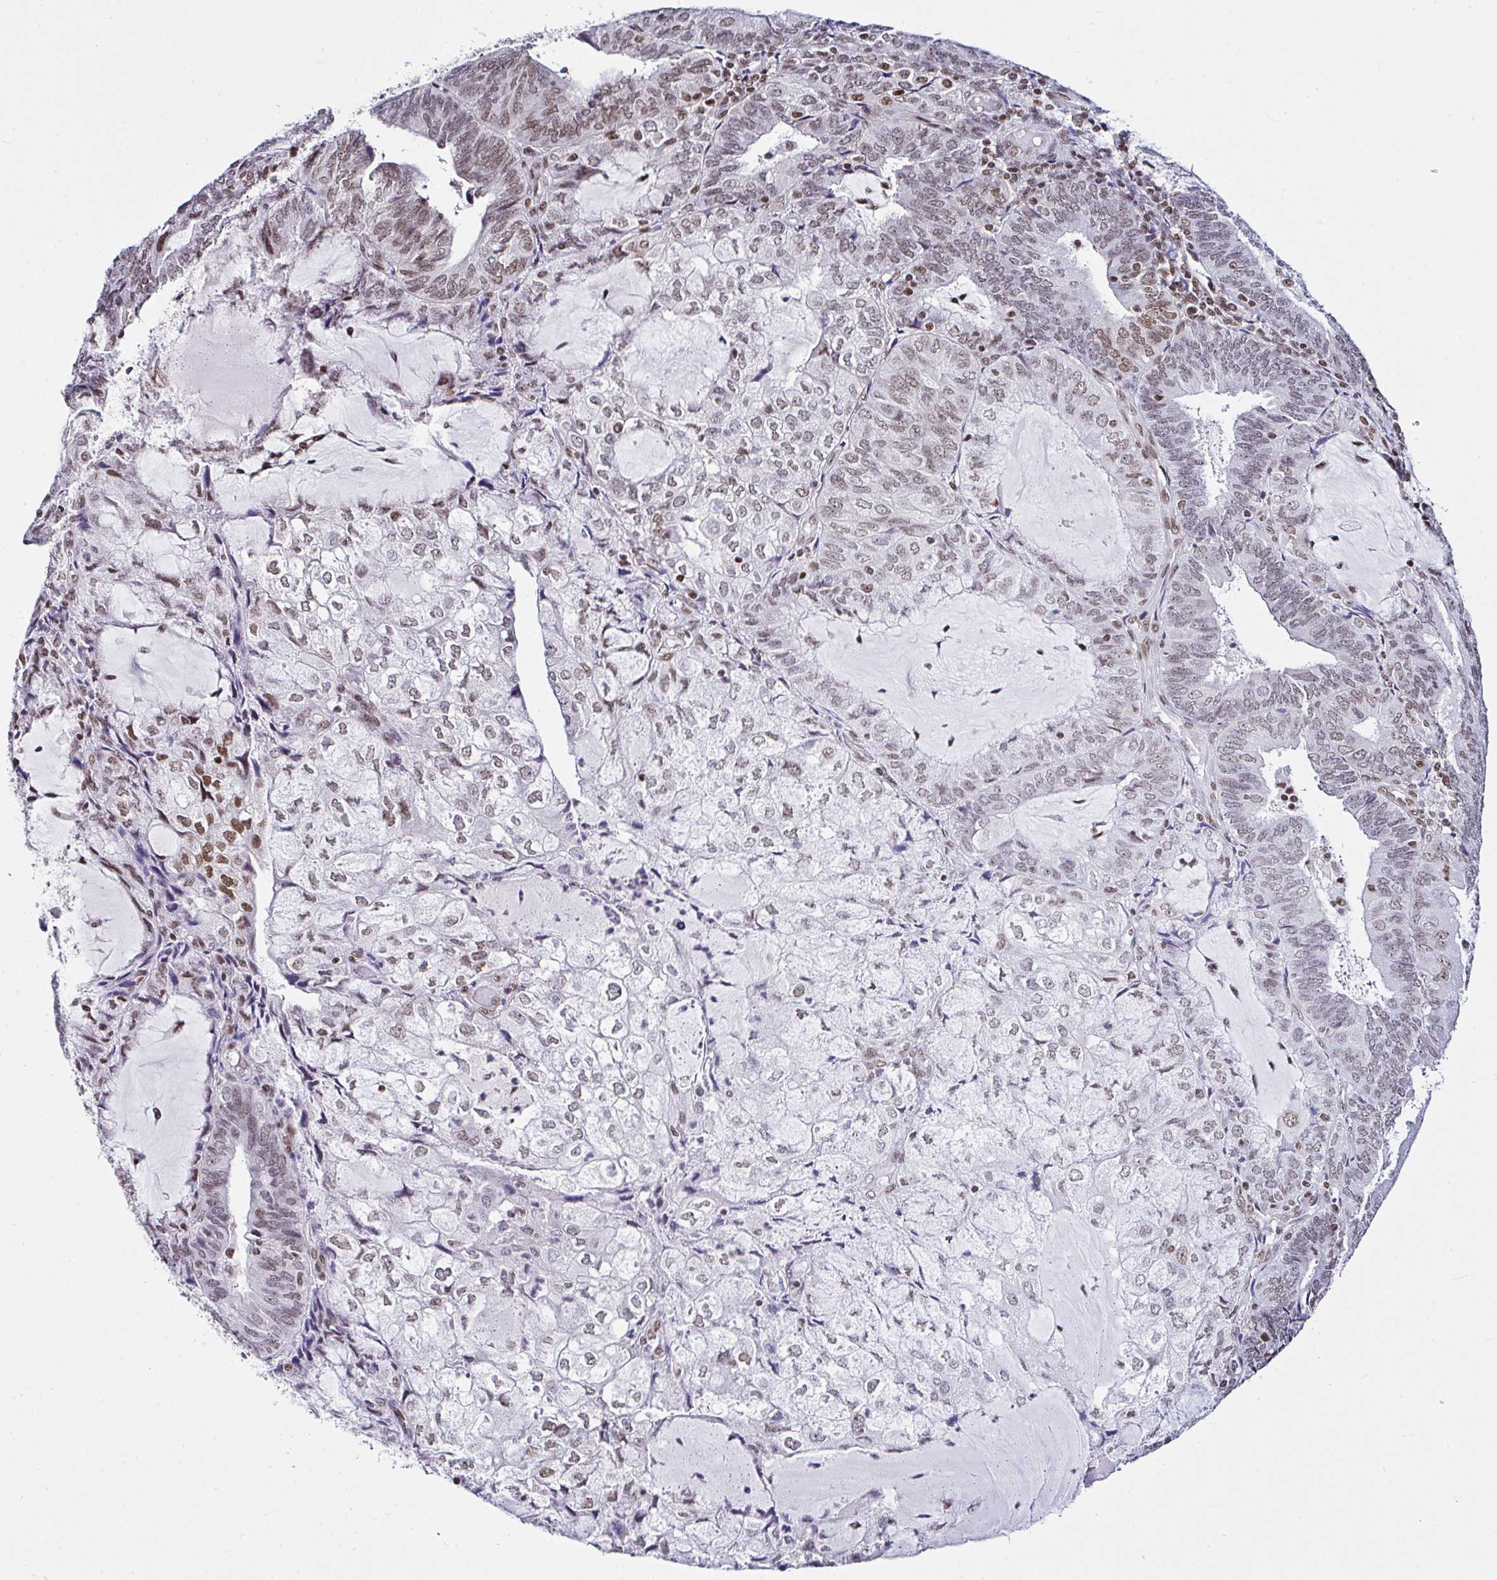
{"staining": {"intensity": "moderate", "quantity": ">75%", "location": "nuclear"}, "tissue": "endometrial cancer", "cell_type": "Tumor cells", "image_type": "cancer", "snomed": [{"axis": "morphology", "description": "Adenocarcinoma, NOS"}, {"axis": "topography", "description": "Endometrium"}], "caption": "Brown immunohistochemical staining in human endometrial cancer (adenocarcinoma) shows moderate nuclear staining in approximately >75% of tumor cells.", "gene": "DR1", "patient": {"sex": "female", "age": 81}}